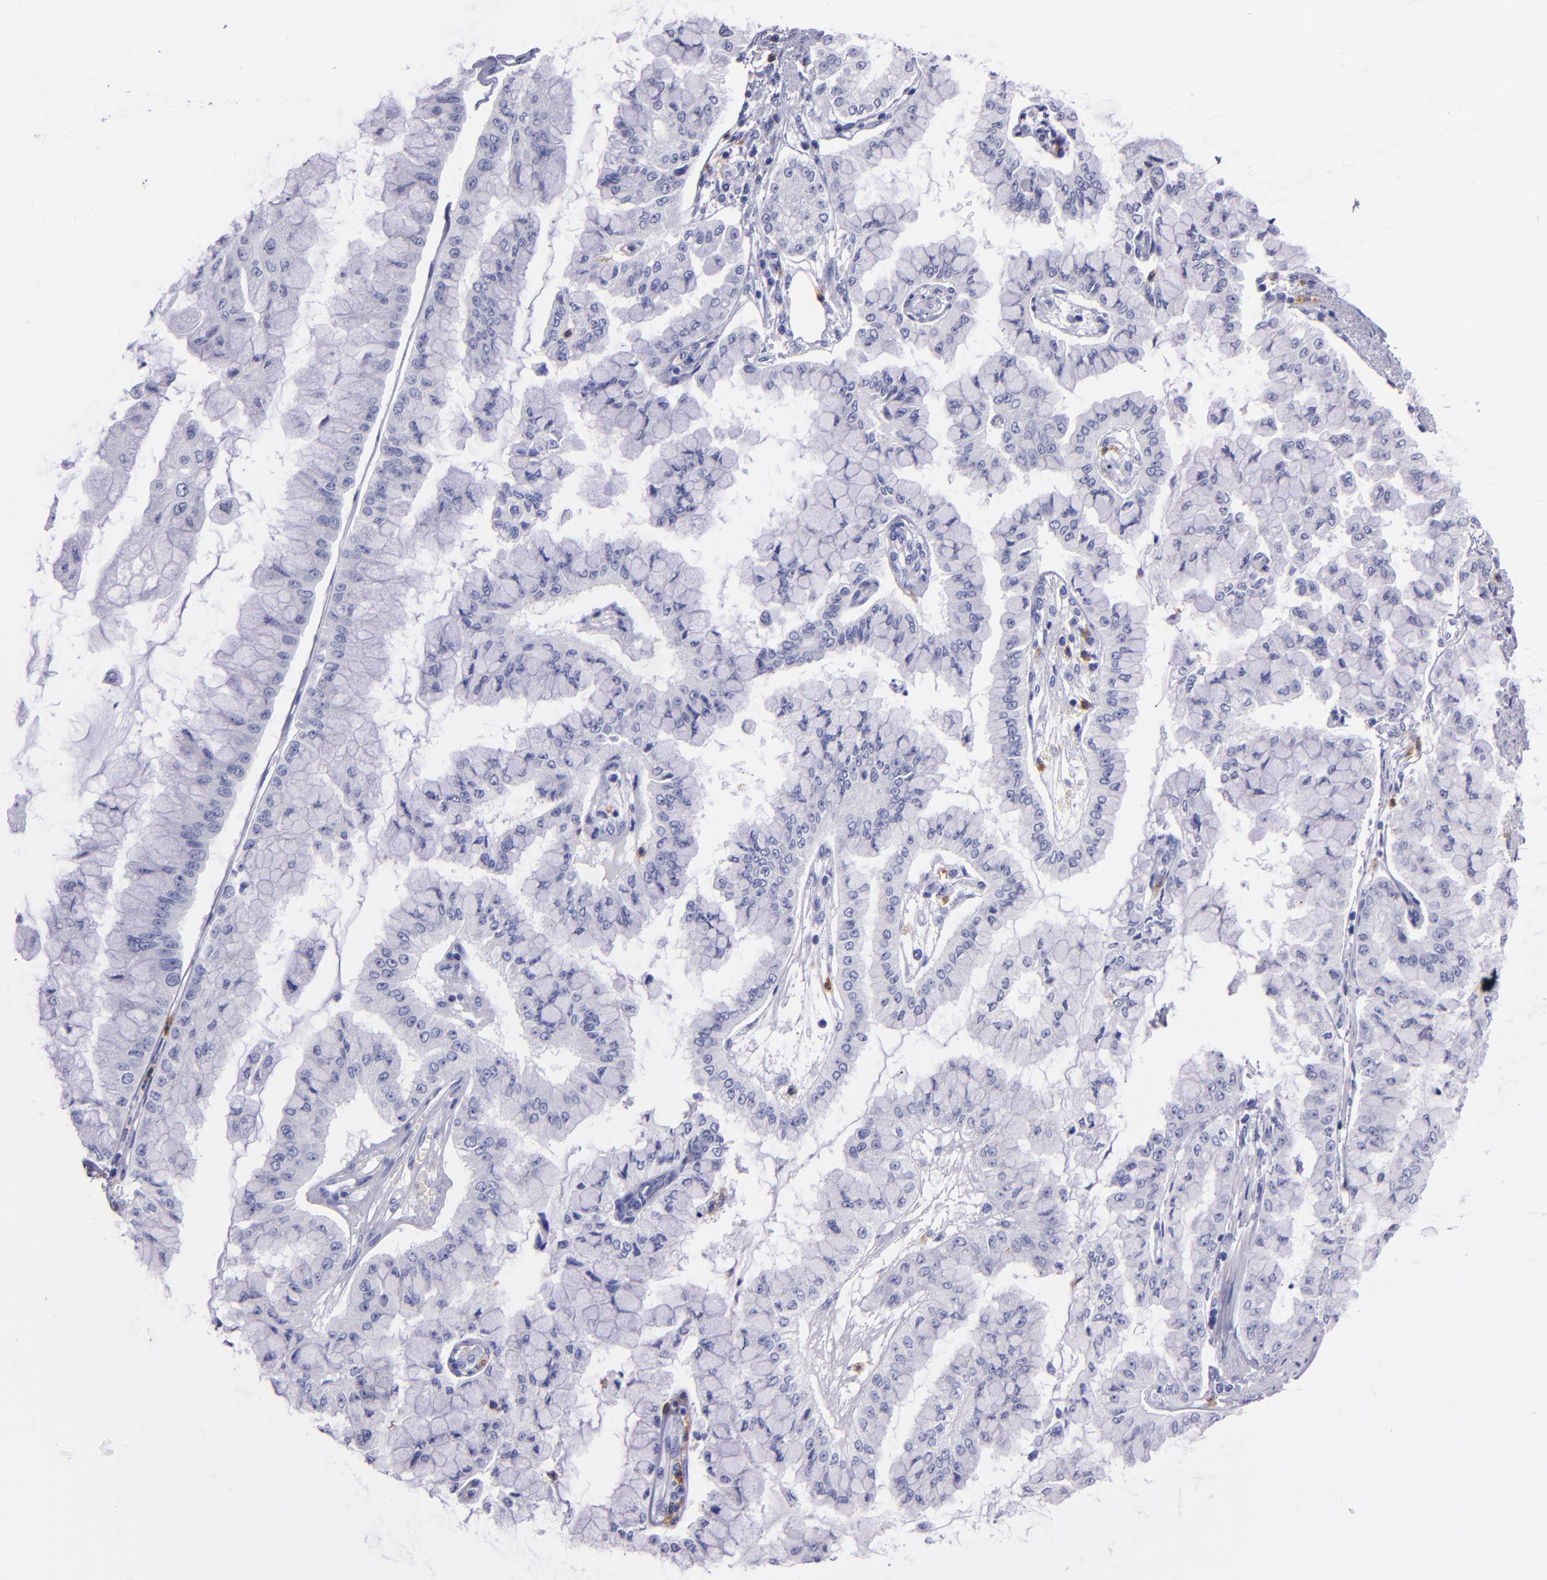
{"staining": {"intensity": "negative", "quantity": "none", "location": "none"}, "tissue": "liver cancer", "cell_type": "Tumor cells", "image_type": "cancer", "snomed": [{"axis": "morphology", "description": "Cholangiocarcinoma"}, {"axis": "topography", "description": "Liver"}], "caption": "This is an immunohistochemistry histopathology image of human liver cancer (cholangiocarcinoma). There is no positivity in tumor cells.", "gene": "CR1", "patient": {"sex": "female", "age": 79}}